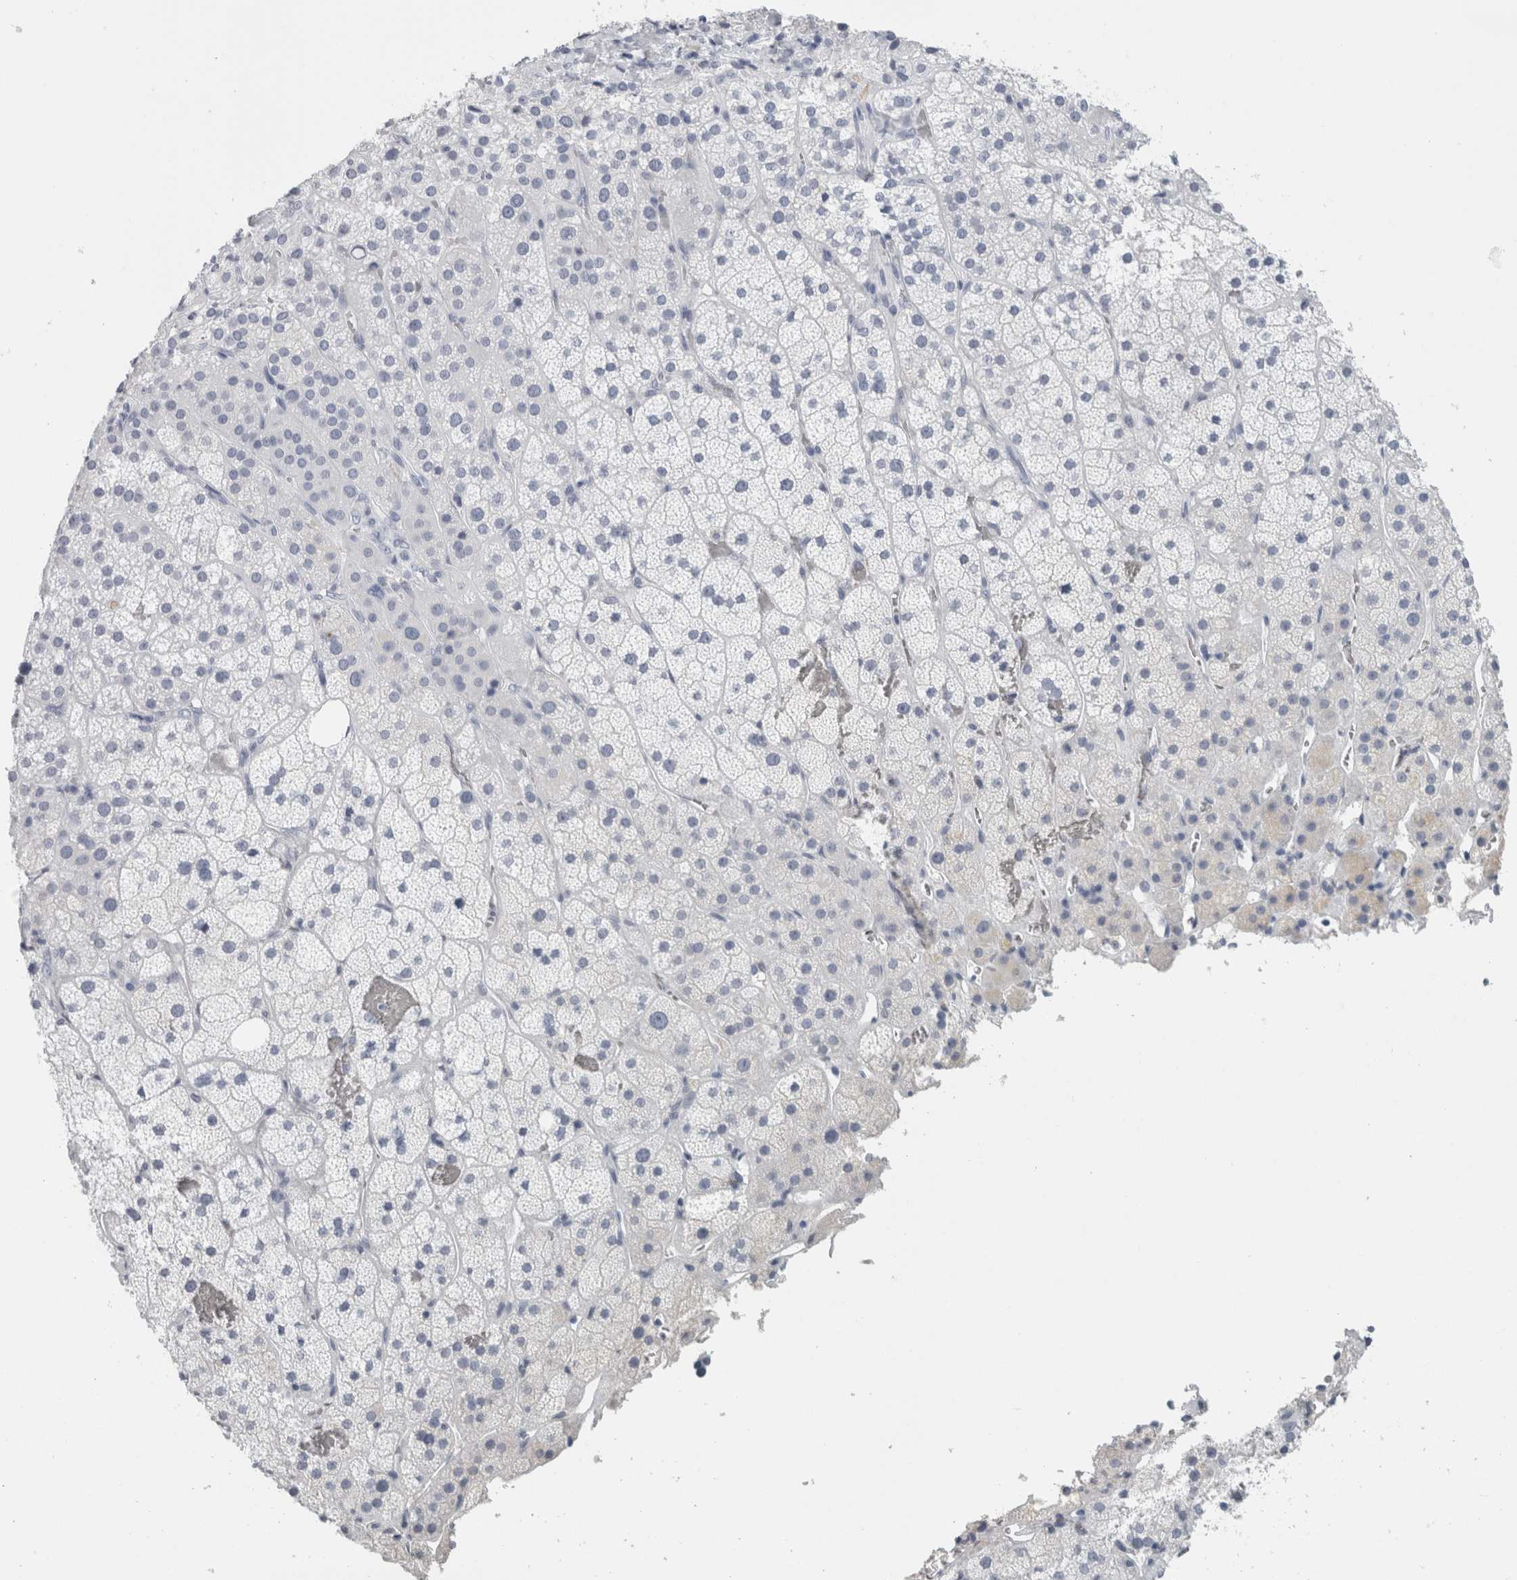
{"staining": {"intensity": "negative", "quantity": "none", "location": "none"}, "tissue": "adrenal gland", "cell_type": "Glandular cells", "image_type": "normal", "snomed": [{"axis": "morphology", "description": "Normal tissue, NOS"}, {"axis": "topography", "description": "Adrenal gland"}], "caption": "The photomicrograph displays no significant expression in glandular cells of adrenal gland.", "gene": "TSPAN8", "patient": {"sex": "male", "age": 57}}